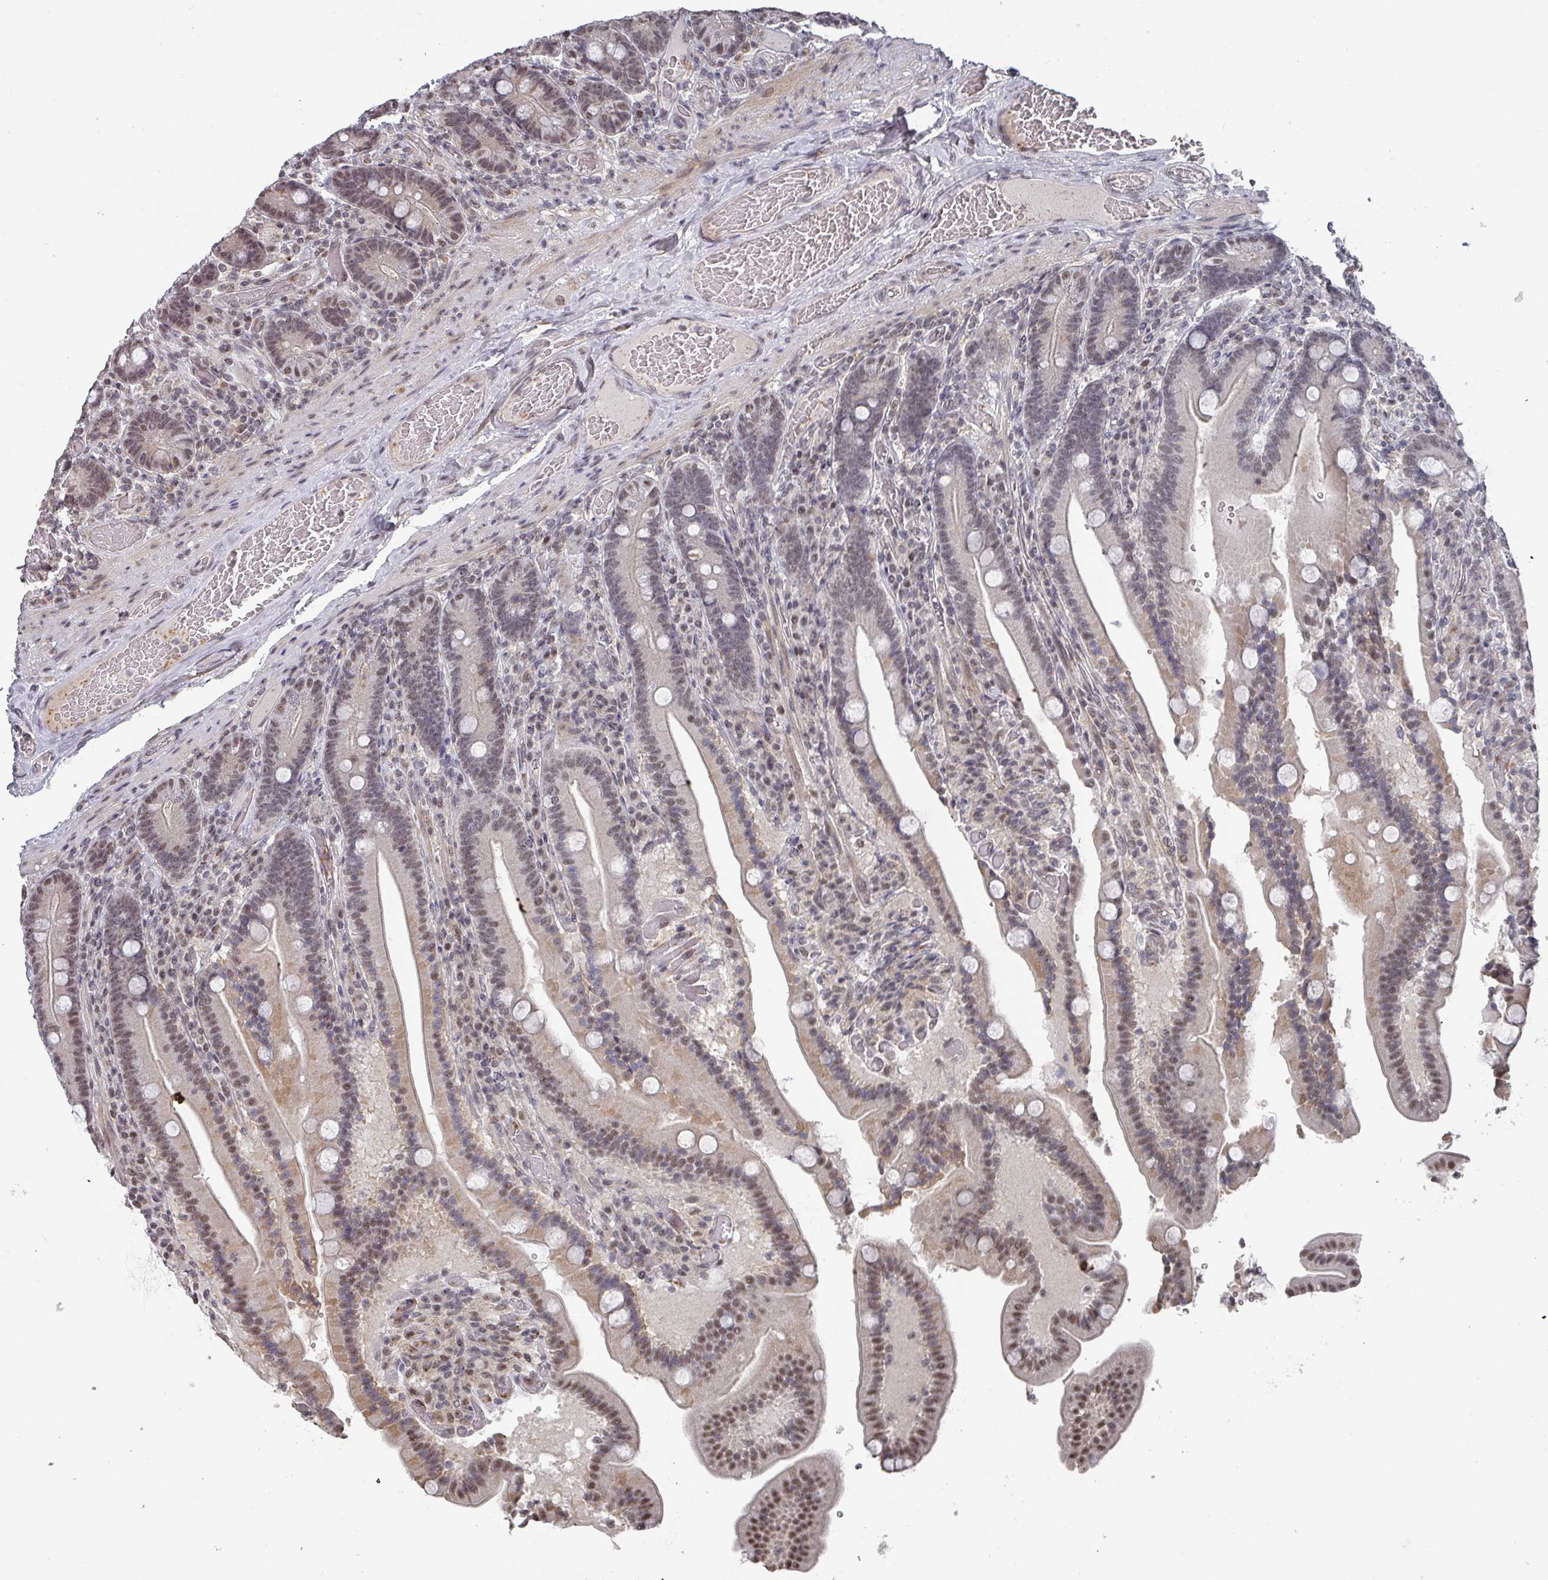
{"staining": {"intensity": "moderate", "quantity": "25%-75%", "location": "cytoplasmic/membranous,nuclear"}, "tissue": "duodenum", "cell_type": "Glandular cells", "image_type": "normal", "snomed": [{"axis": "morphology", "description": "Normal tissue, NOS"}, {"axis": "topography", "description": "Duodenum"}], "caption": "IHC of normal human duodenum exhibits medium levels of moderate cytoplasmic/membranous,nuclear positivity in about 25%-75% of glandular cells.", "gene": "ZNF654", "patient": {"sex": "female", "age": 62}}